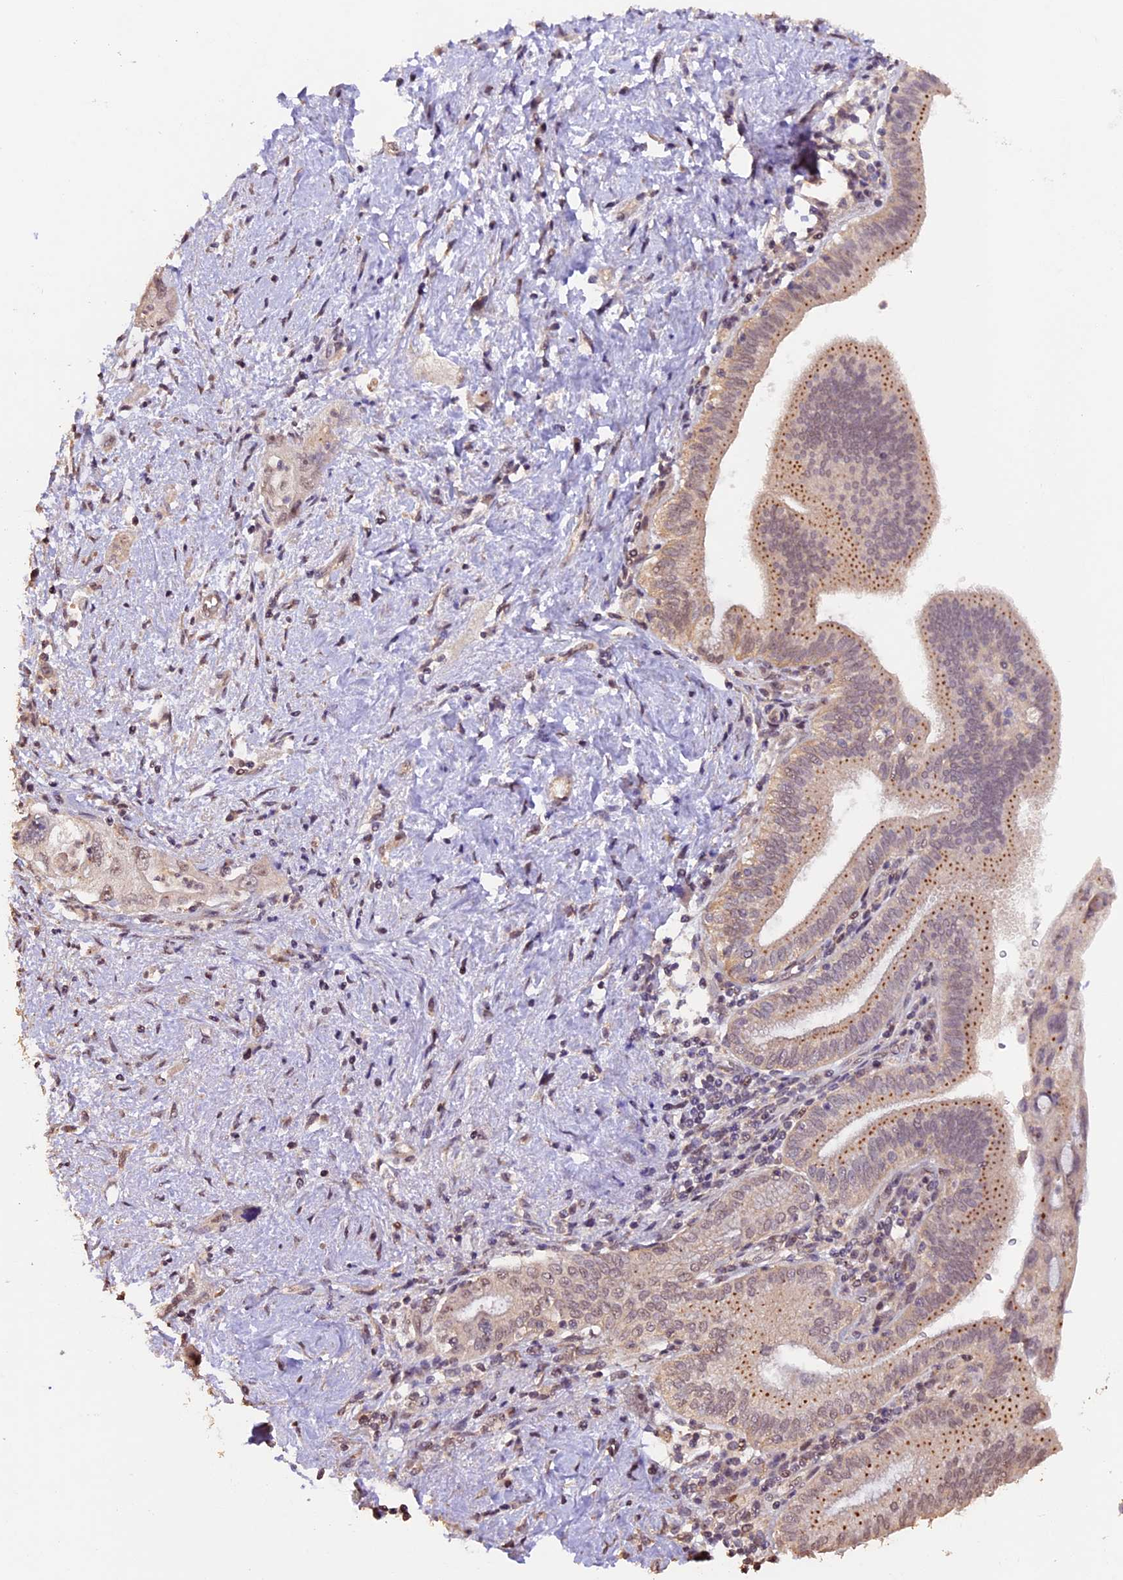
{"staining": {"intensity": "moderate", "quantity": "25%-75%", "location": "cytoplasmic/membranous"}, "tissue": "pancreatic cancer", "cell_type": "Tumor cells", "image_type": "cancer", "snomed": [{"axis": "morphology", "description": "Adenocarcinoma, NOS"}, {"axis": "topography", "description": "Pancreas"}], "caption": "Immunohistochemistry (IHC) staining of pancreatic adenocarcinoma, which reveals medium levels of moderate cytoplasmic/membranous positivity in approximately 25%-75% of tumor cells indicating moderate cytoplasmic/membranous protein positivity. The staining was performed using DAB (brown) for protein detection and nuclei were counterstained in hematoxylin (blue).", "gene": "GNB5", "patient": {"sex": "female", "age": 73}}